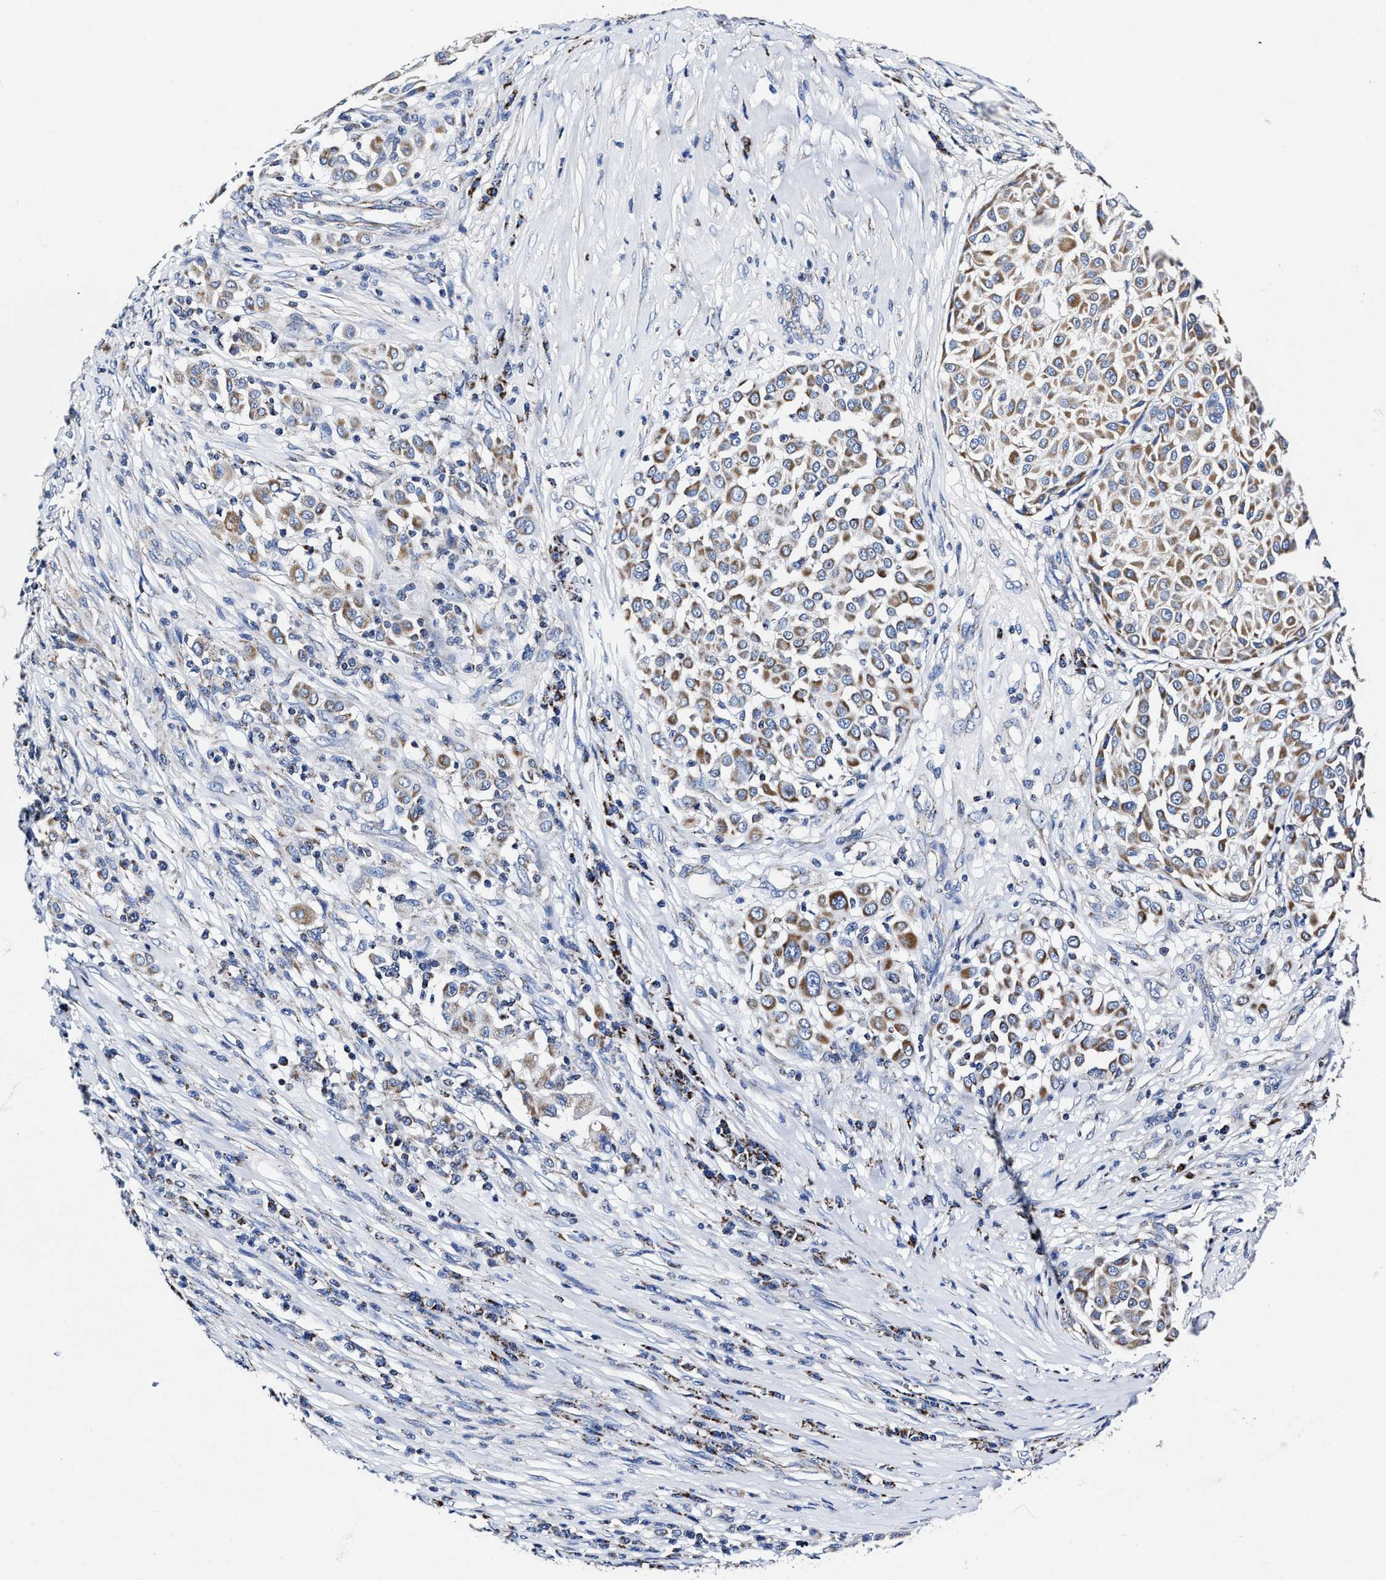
{"staining": {"intensity": "moderate", "quantity": ">75%", "location": "cytoplasmic/membranous"}, "tissue": "melanoma", "cell_type": "Tumor cells", "image_type": "cancer", "snomed": [{"axis": "morphology", "description": "Malignant melanoma, Metastatic site"}, {"axis": "topography", "description": "Soft tissue"}], "caption": "Moderate cytoplasmic/membranous expression for a protein is present in approximately >75% of tumor cells of melanoma using IHC.", "gene": "HINT2", "patient": {"sex": "male", "age": 41}}